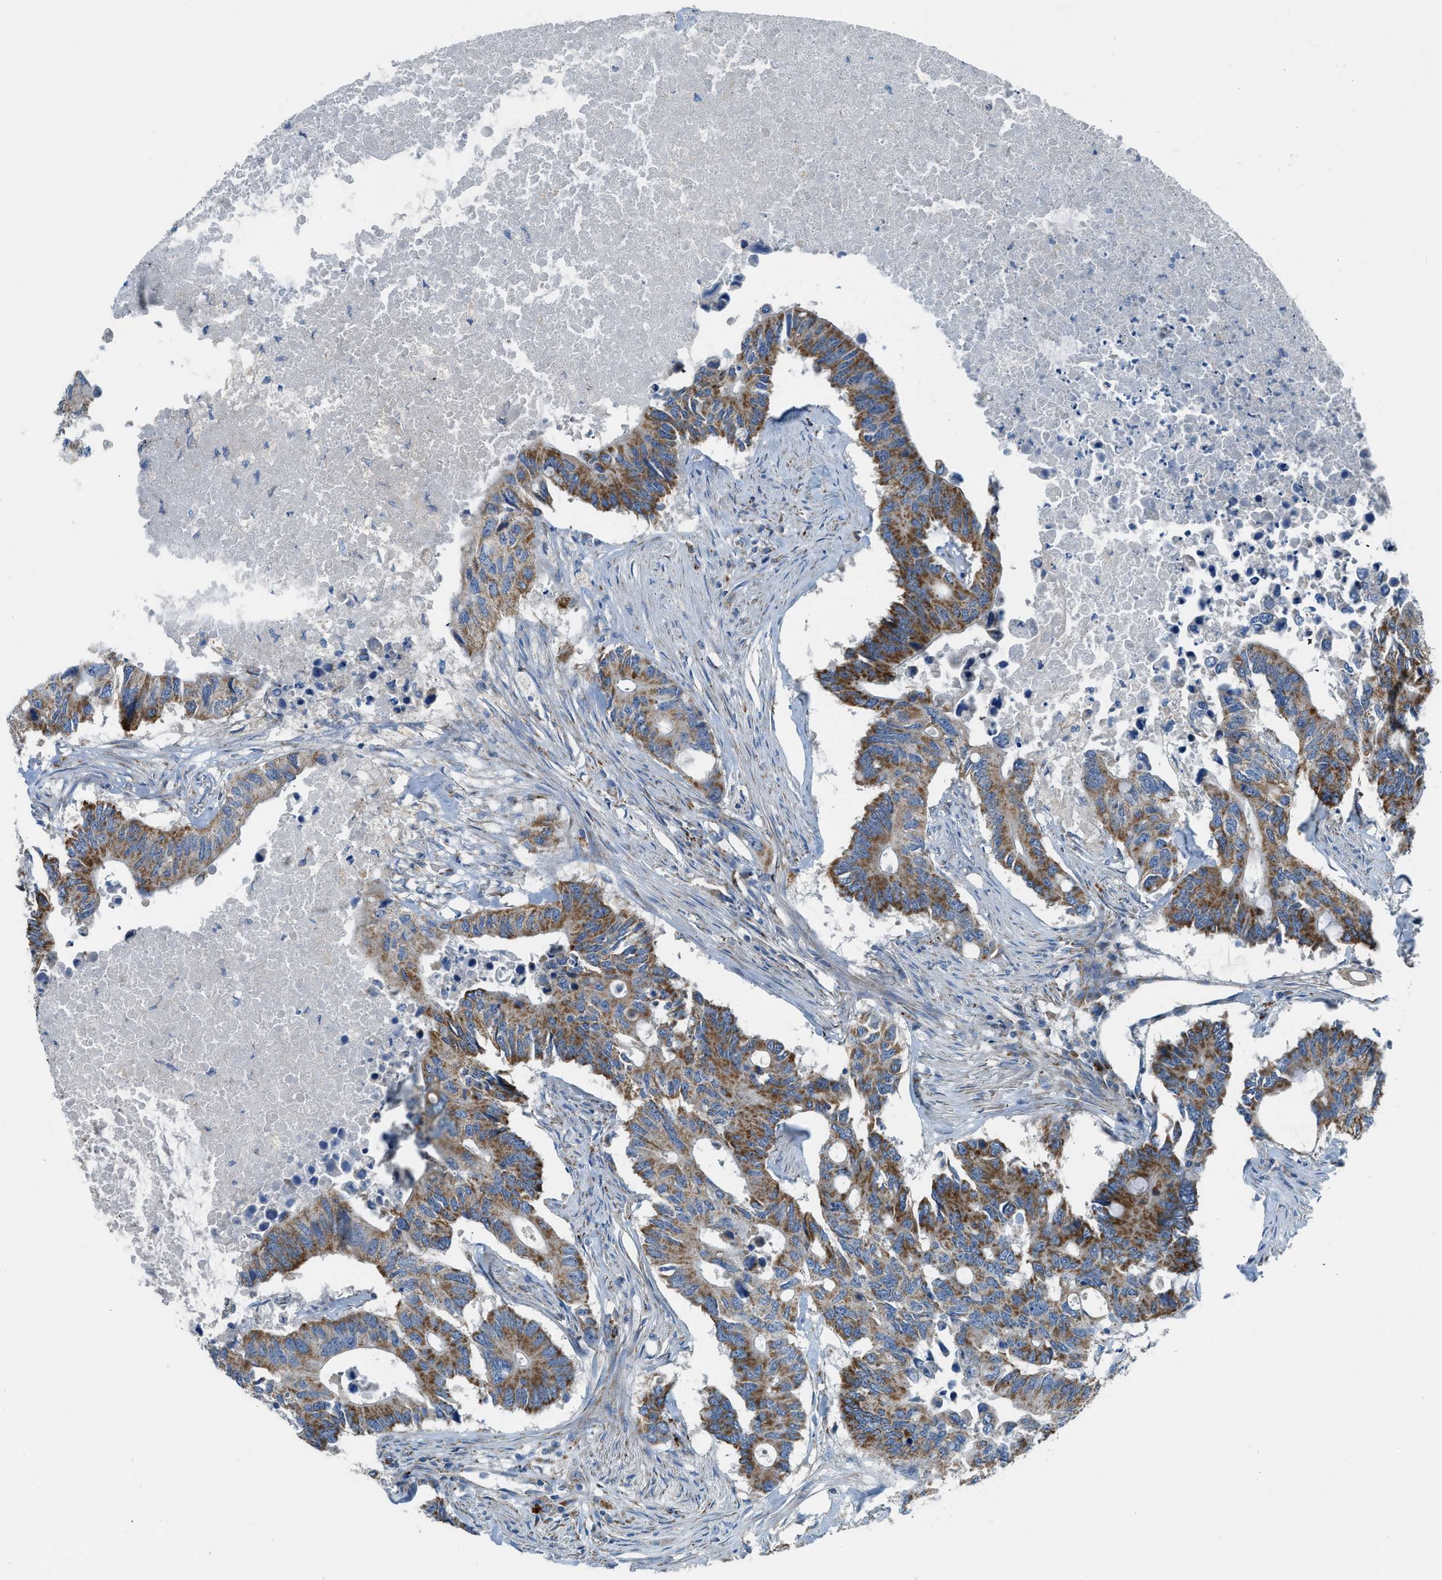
{"staining": {"intensity": "moderate", "quantity": ">75%", "location": "cytoplasmic/membranous"}, "tissue": "colorectal cancer", "cell_type": "Tumor cells", "image_type": "cancer", "snomed": [{"axis": "morphology", "description": "Adenocarcinoma, NOS"}, {"axis": "topography", "description": "Colon"}], "caption": "Protein expression analysis of human colorectal cancer (adenocarcinoma) reveals moderate cytoplasmic/membranous positivity in about >75% of tumor cells.", "gene": "SMIM20", "patient": {"sex": "male", "age": 71}}